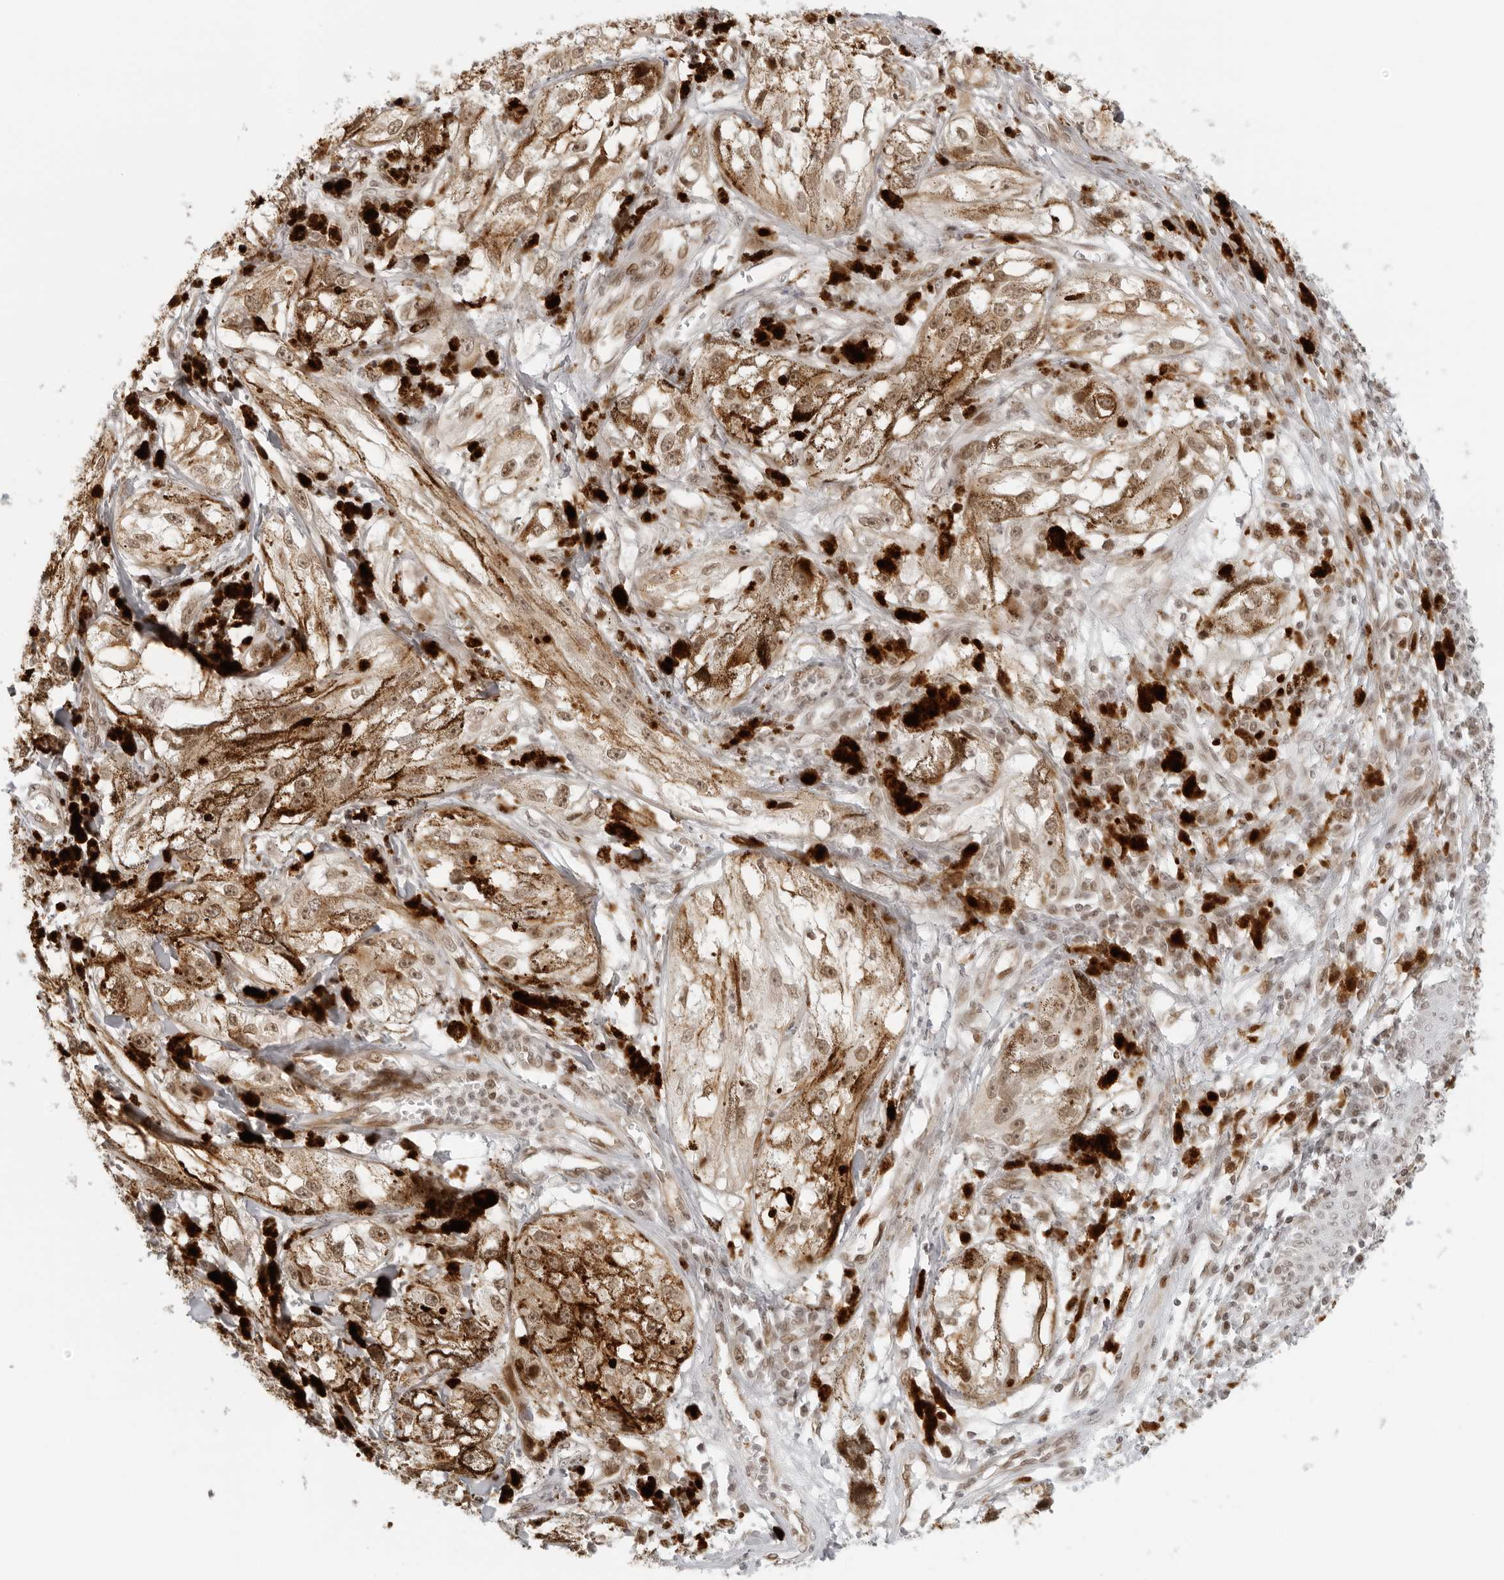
{"staining": {"intensity": "weak", "quantity": ">75%", "location": "nuclear"}, "tissue": "melanoma", "cell_type": "Tumor cells", "image_type": "cancer", "snomed": [{"axis": "morphology", "description": "Malignant melanoma, NOS"}, {"axis": "topography", "description": "Skin"}], "caption": "High-magnification brightfield microscopy of malignant melanoma stained with DAB (brown) and counterstained with hematoxylin (blue). tumor cells exhibit weak nuclear staining is seen in approximately>75% of cells.", "gene": "ZNF407", "patient": {"sex": "male", "age": 88}}